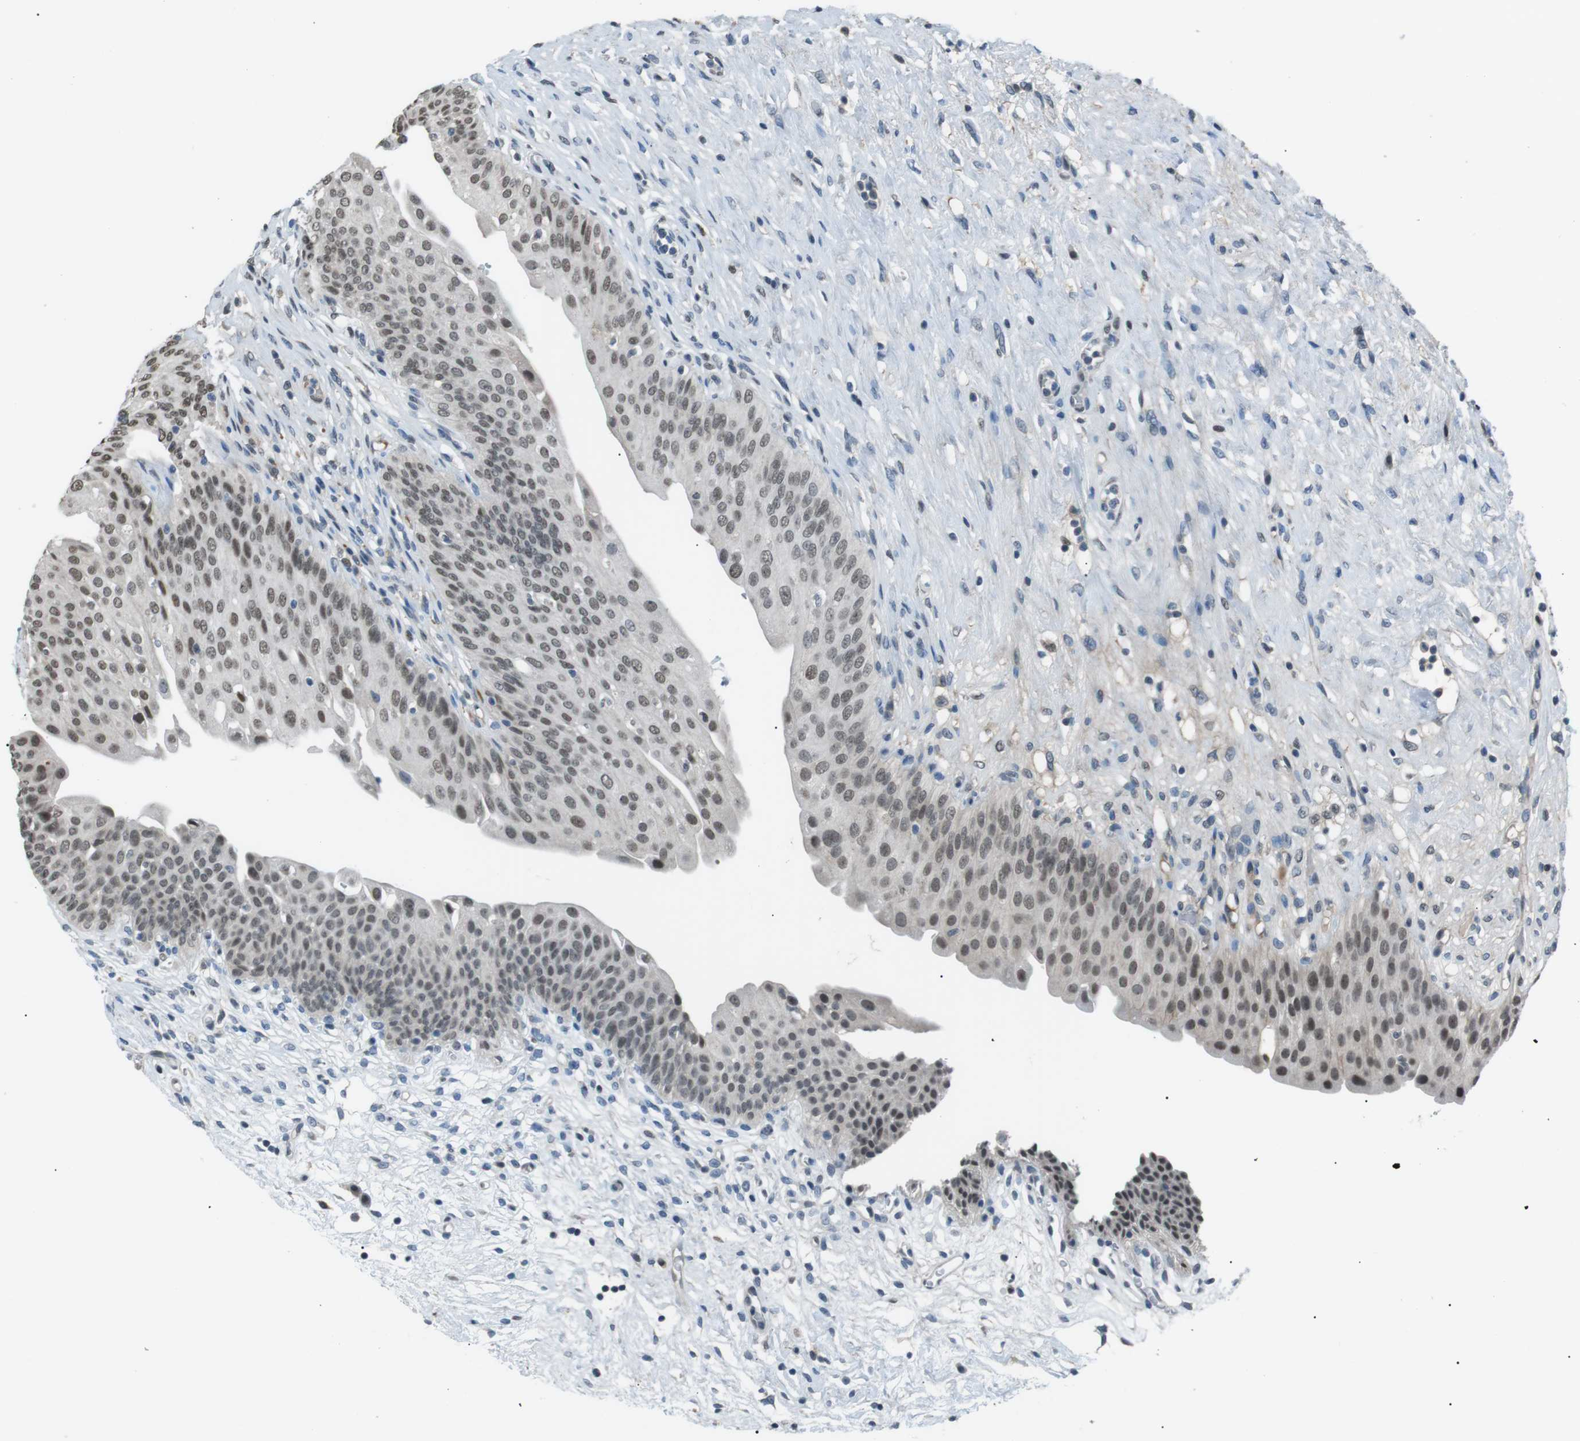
{"staining": {"intensity": "moderate", "quantity": ">75%", "location": "nuclear"}, "tissue": "urinary bladder", "cell_type": "Urothelial cells", "image_type": "normal", "snomed": [{"axis": "morphology", "description": "Normal tissue, NOS"}, {"axis": "topography", "description": "Urinary bladder"}], "caption": "Protein positivity by IHC shows moderate nuclear positivity in approximately >75% of urothelial cells in unremarkable urinary bladder. Ihc stains the protein of interest in brown and the nuclei are stained blue.", "gene": "SRPK2", "patient": {"sex": "male", "age": 46}}